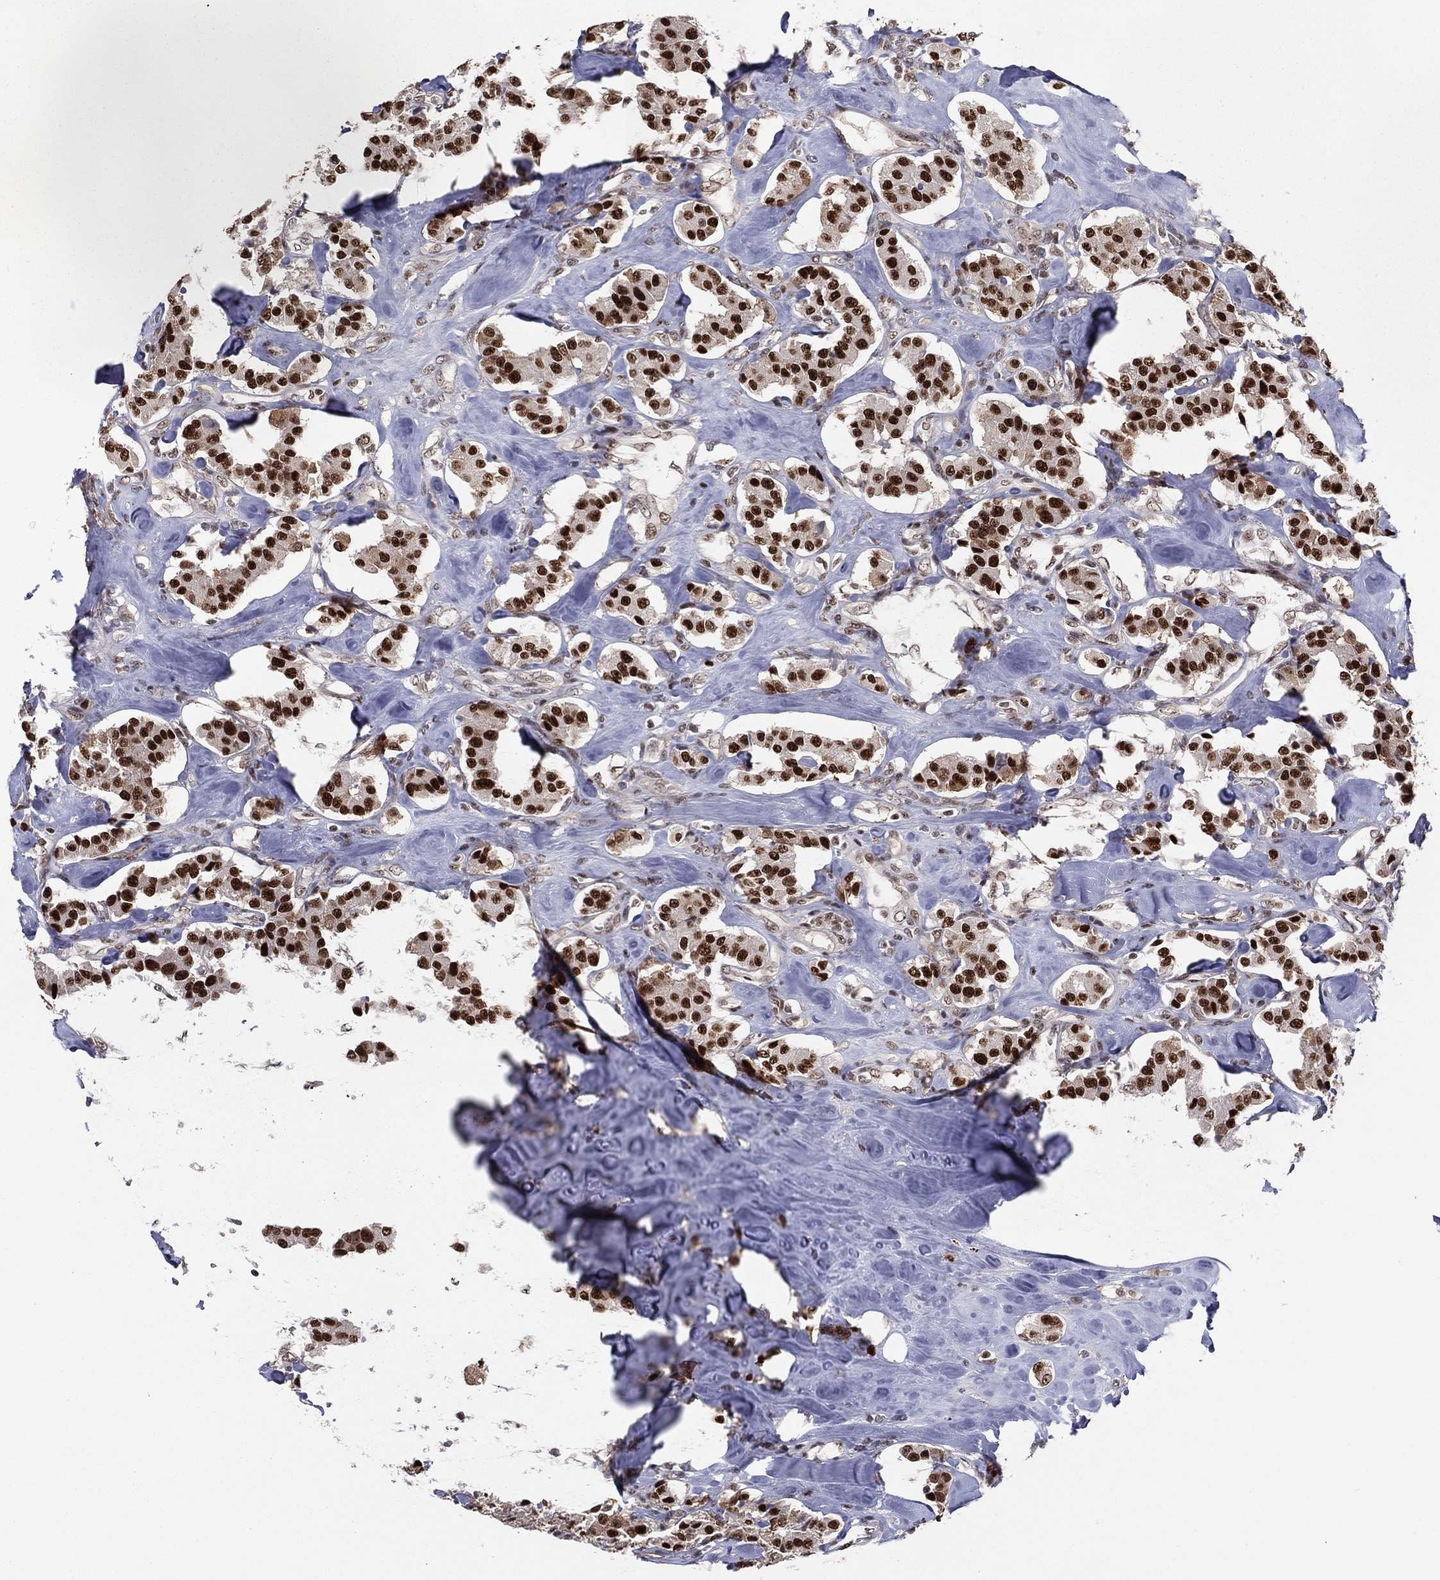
{"staining": {"intensity": "strong", "quantity": "25%-75%", "location": "nuclear"}, "tissue": "carcinoid", "cell_type": "Tumor cells", "image_type": "cancer", "snomed": [{"axis": "morphology", "description": "Carcinoid, malignant, NOS"}, {"axis": "topography", "description": "Pancreas"}], "caption": "Strong nuclear positivity for a protein is seen in about 25%-75% of tumor cells of carcinoid (malignant) using immunohistochemistry.", "gene": "GPALPP1", "patient": {"sex": "male", "age": 41}}